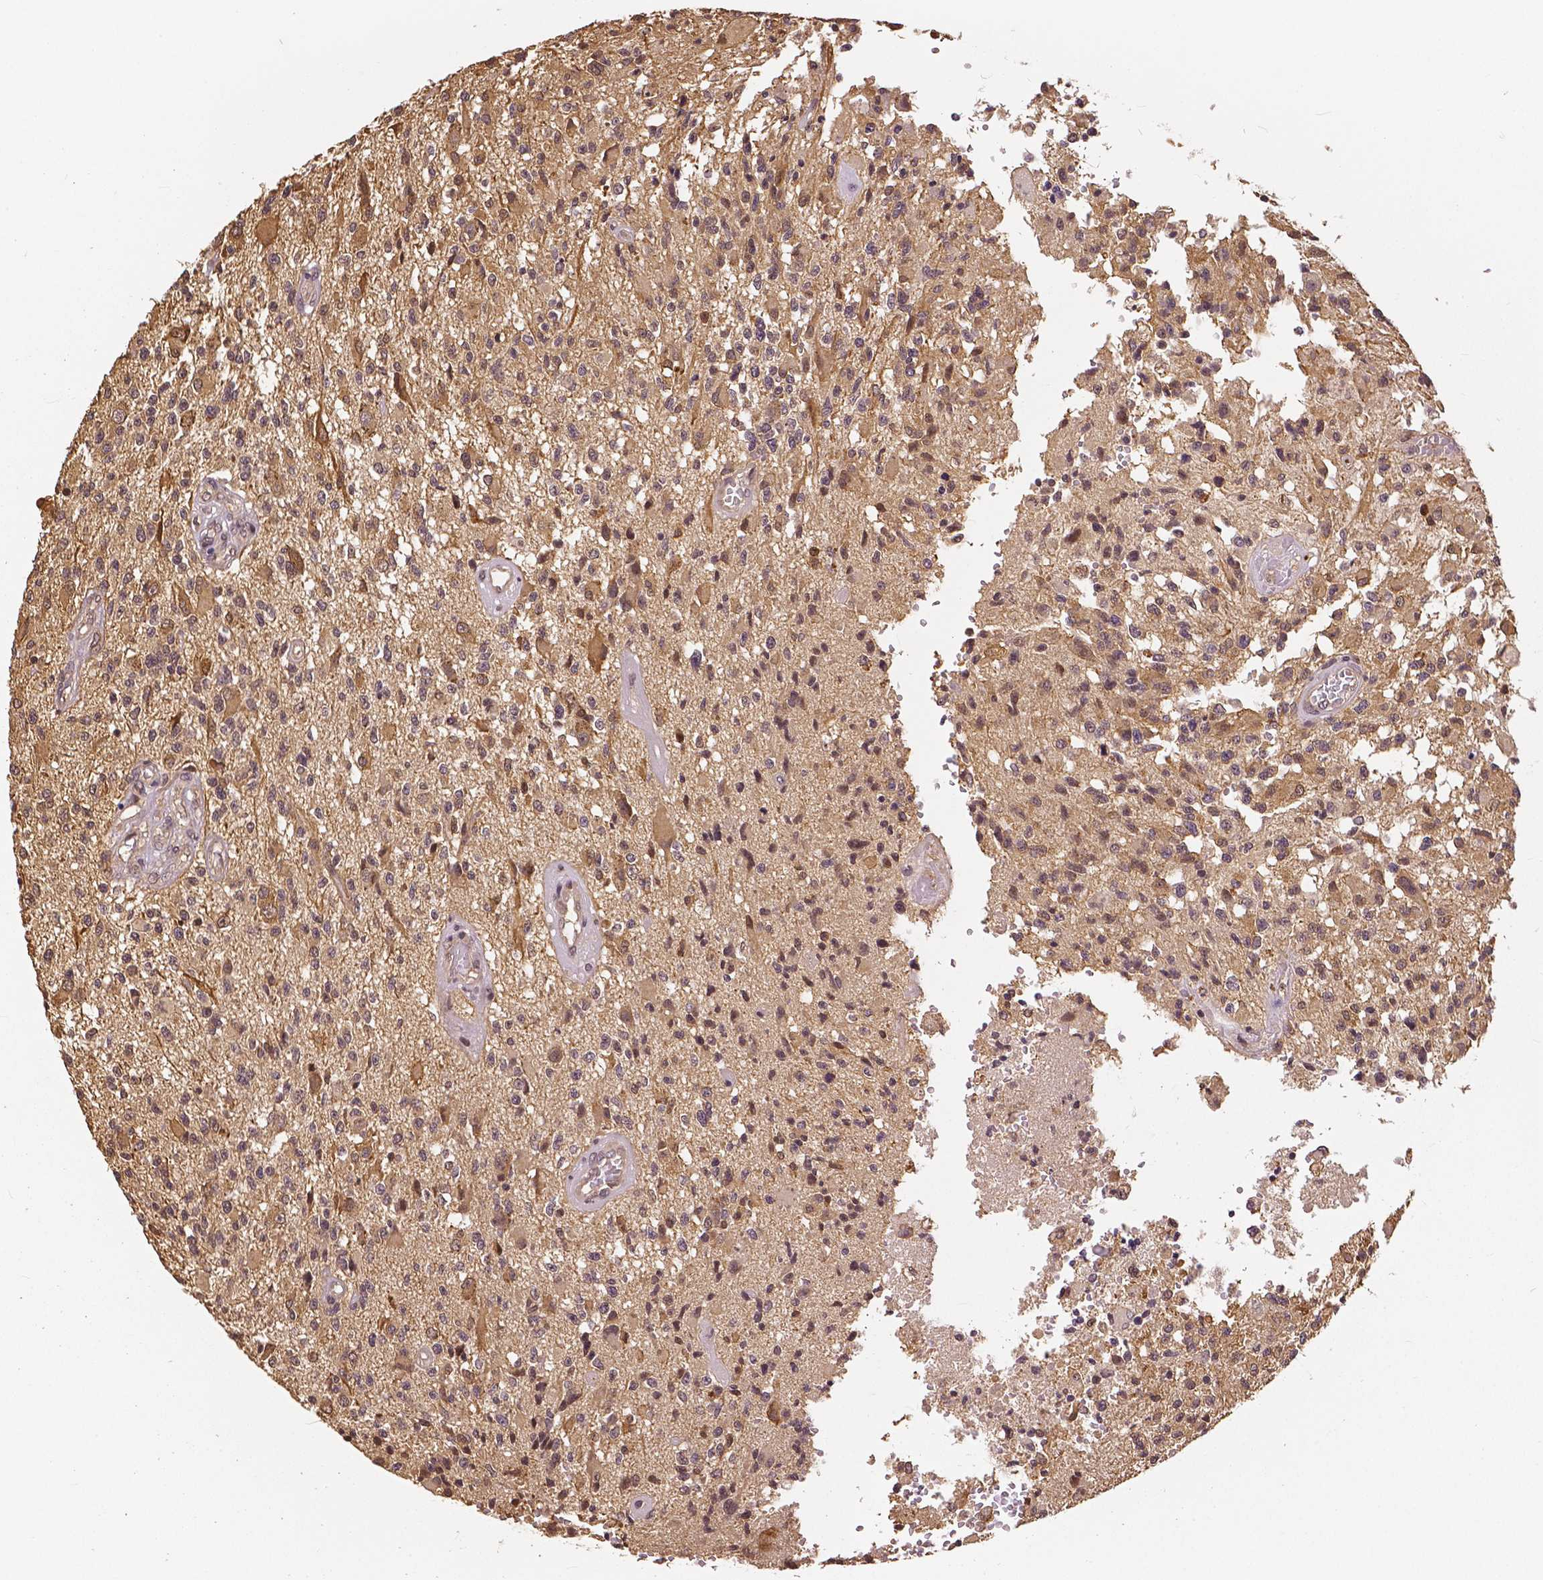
{"staining": {"intensity": "moderate", "quantity": "<25%", "location": "cytoplasmic/membranous,nuclear"}, "tissue": "glioma", "cell_type": "Tumor cells", "image_type": "cancer", "snomed": [{"axis": "morphology", "description": "Glioma, malignant, High grade"}, {"axis": "topography", "description": "Brain"}], "caption": "Glioma stained with IHC shows moderate cytoplasmic/membranous and nuclear positivity in approximately <25% of tumor cells.", "gene": "MAP1LC3B", "patient": {"sex": "female", "age": 63}}